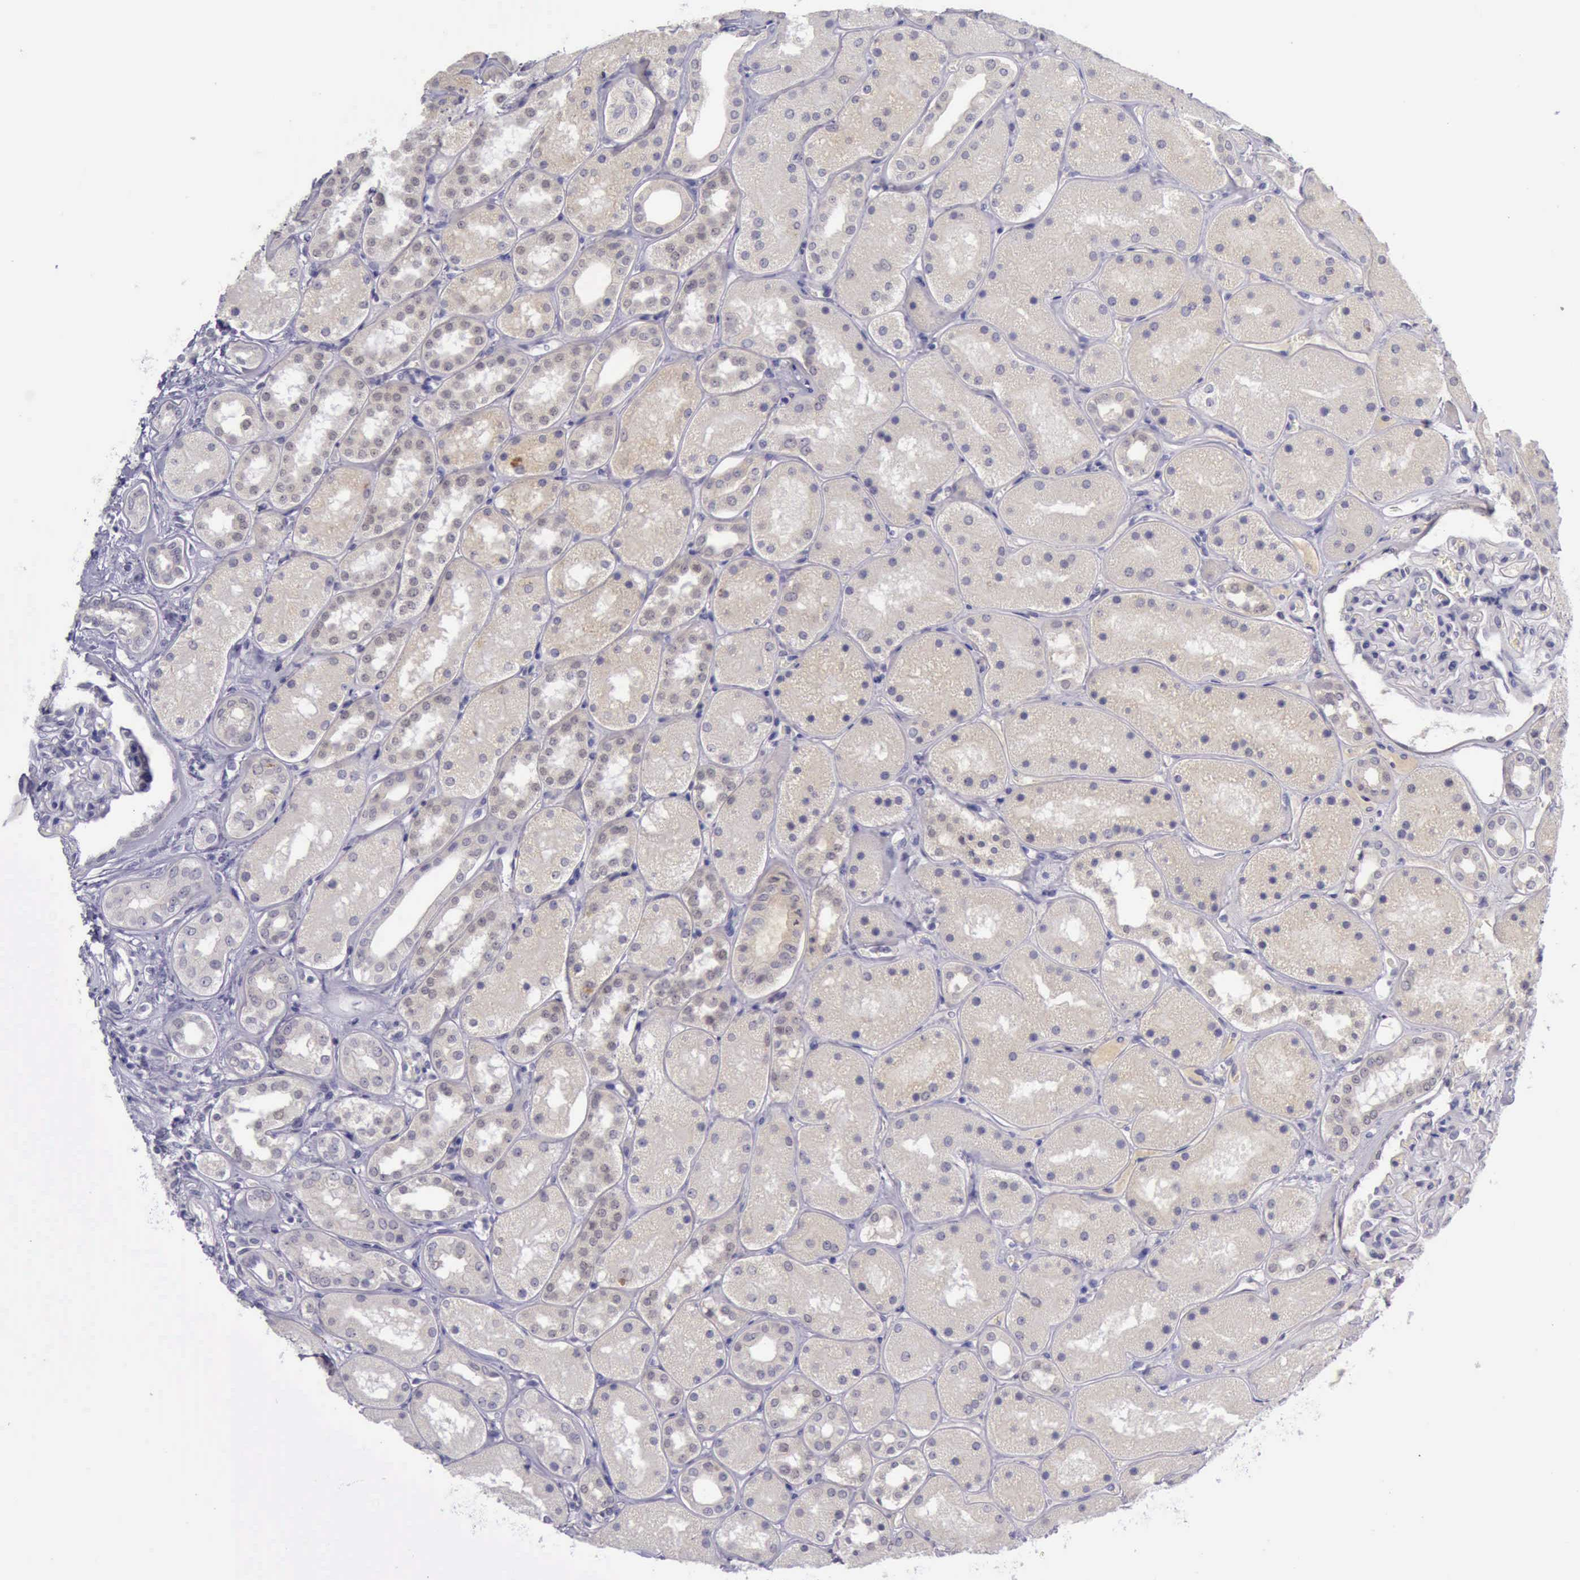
{"staining": {"intensity": "negative", "quantity": "none", "location": "none"}, "tissue": "kidney", "cell_type": "Cells in glomeruli", "image_type": "normal", "snomed": [{"axis": "morphology", "description": "Normal tissue, NOS"}, {"axis": "topography", "description": "Kidney"}], "caption": "A high-resolution image shows immunohistochemistry (IHC) staining of normal kidney, which demonstrates no significant staining in cells in glomeruli. (DAB IHC, high magnification).", "gene": "ARNT2", "patient": {"sex": "male", "age": 28}}